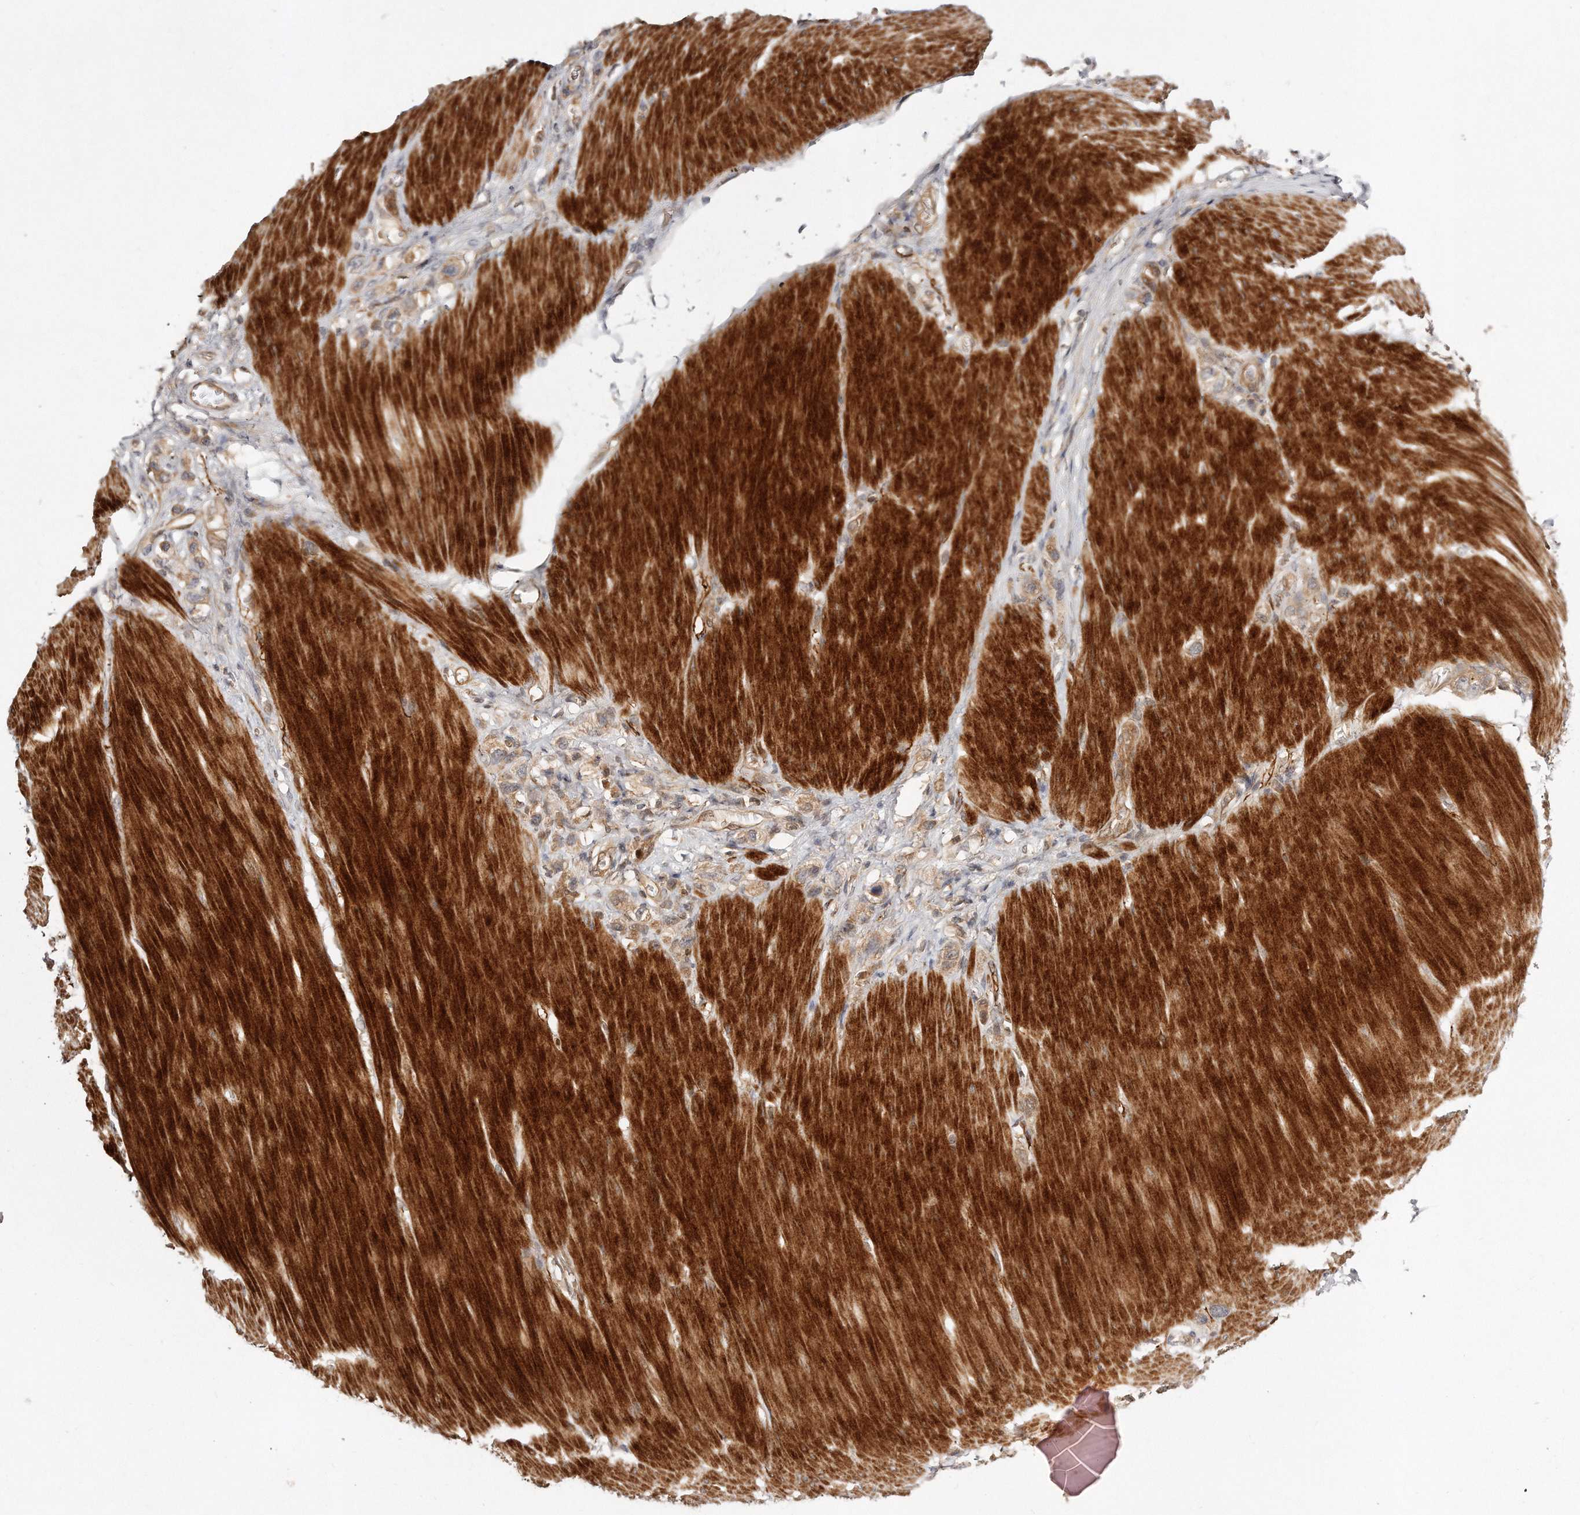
{"staining": {"intensity": "weak", "quantity": ">75%", "location": "cytoplasmic/membranous"}, "tissue": "stomach cancer", "cell_type": "Tumor cells", "image_type": "cancer", "snomed": [{"axis": "morphology", "description": "Adenocarcinoma, NOS"}, {"axis": "topography", "description": "Stomach"}], "caption": "Immunohistochemical staining of human adenocarcinoma (stomach) displays weak cytoplasmic/membranous protein positivity in about >75% of tumor cells.", "gene": "GBP4", "patient": {"sex": "female", "age": 65}}